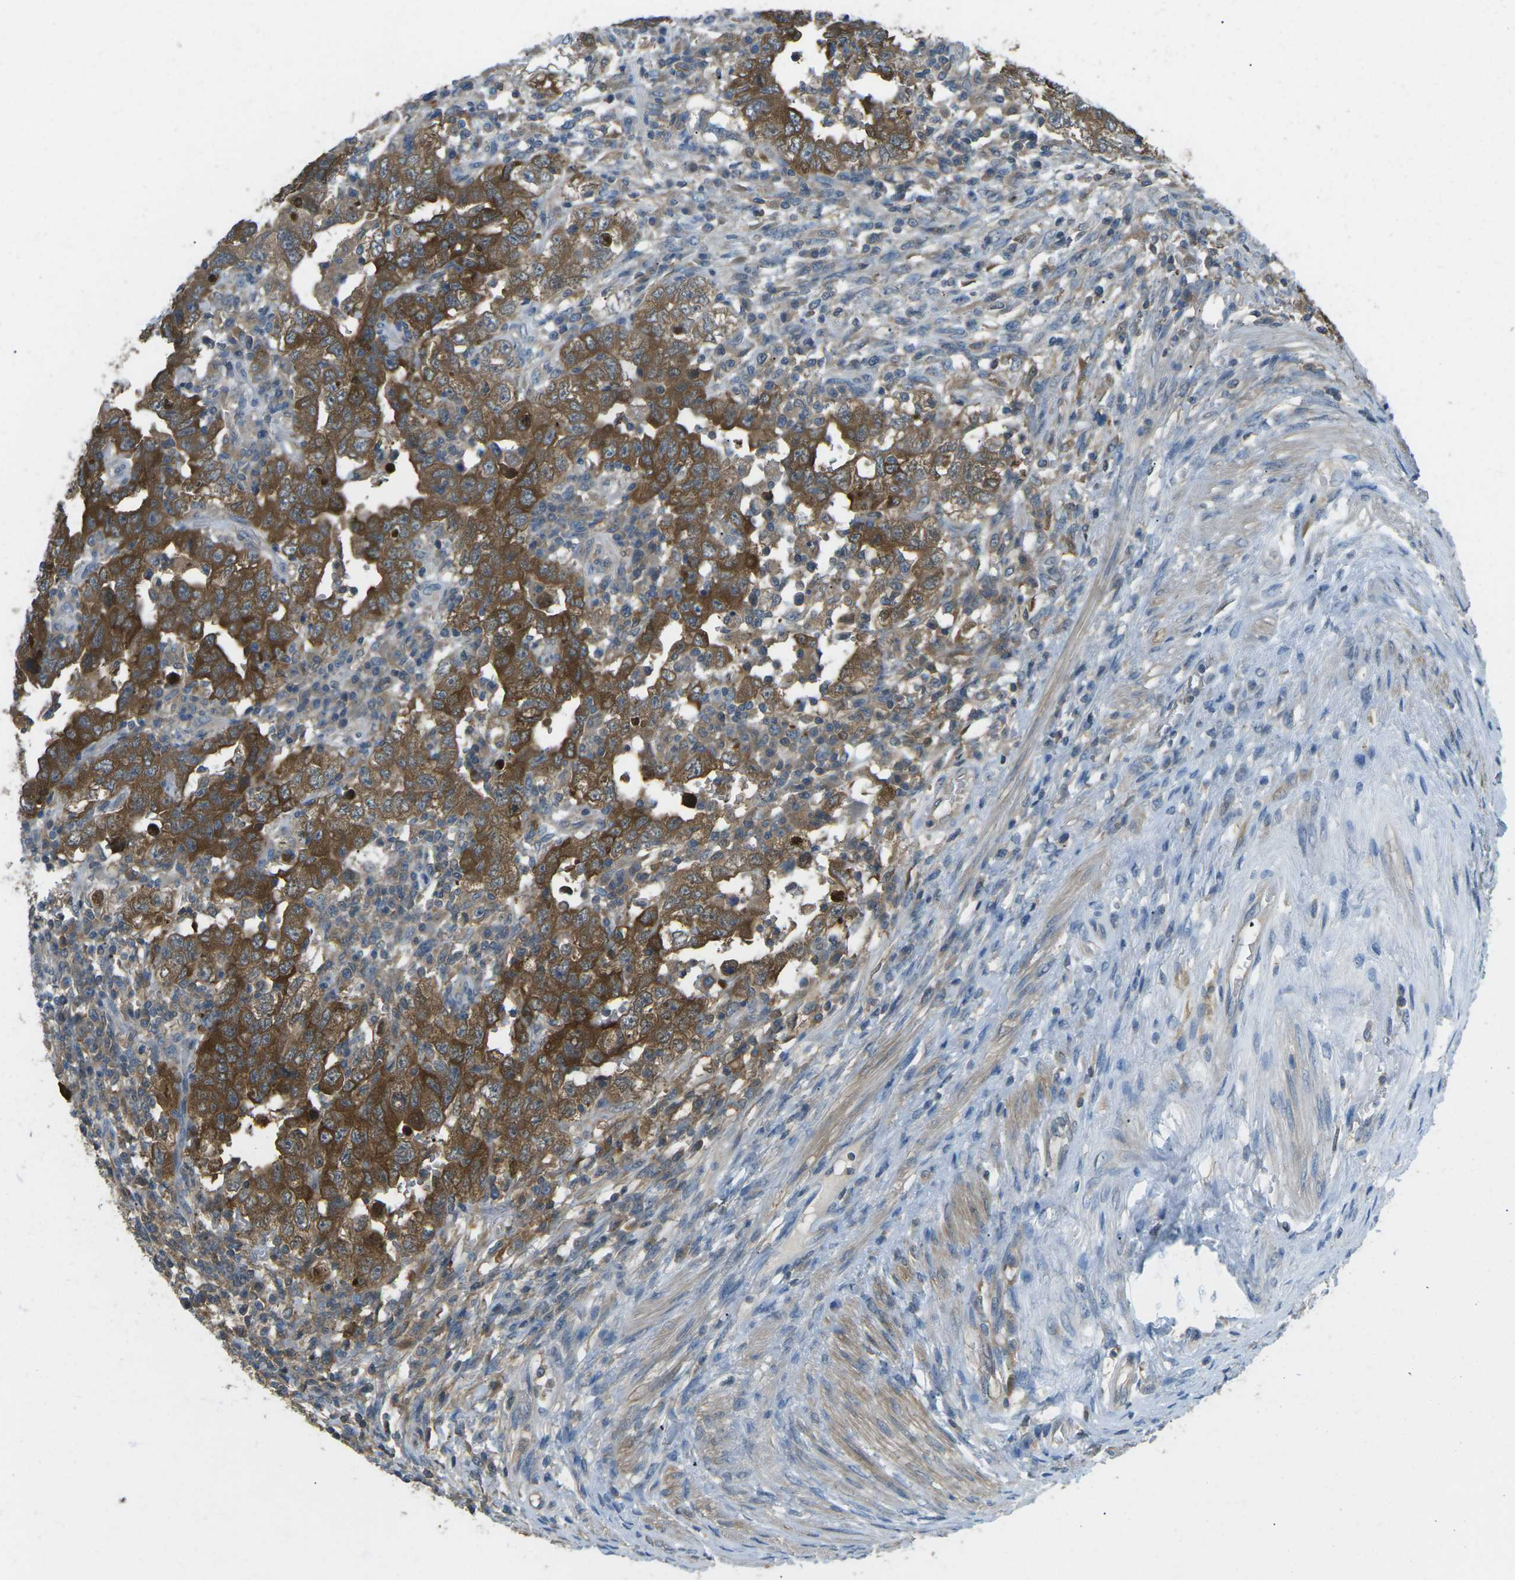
{"staining": {"intensity": "strong", "quantity": ">75%", "location": "cytoplasmic/membranous"}, "tissue": "testis cancer", "cell_type": "Tumor cells", "image_type": "cancer", "snomed": [{"axis": "morphology", "description": "Carcinoma, Embryonal, NOS"}, {"axis": "topography", "description": "Testis"}], "caption": "Strong cytoplasmic/membranous protein positivity is identified in about >75% of tumor cells in testis cancer.", "gene": "PIEZO2", "patient": {"sex": "male", "age": 26}}